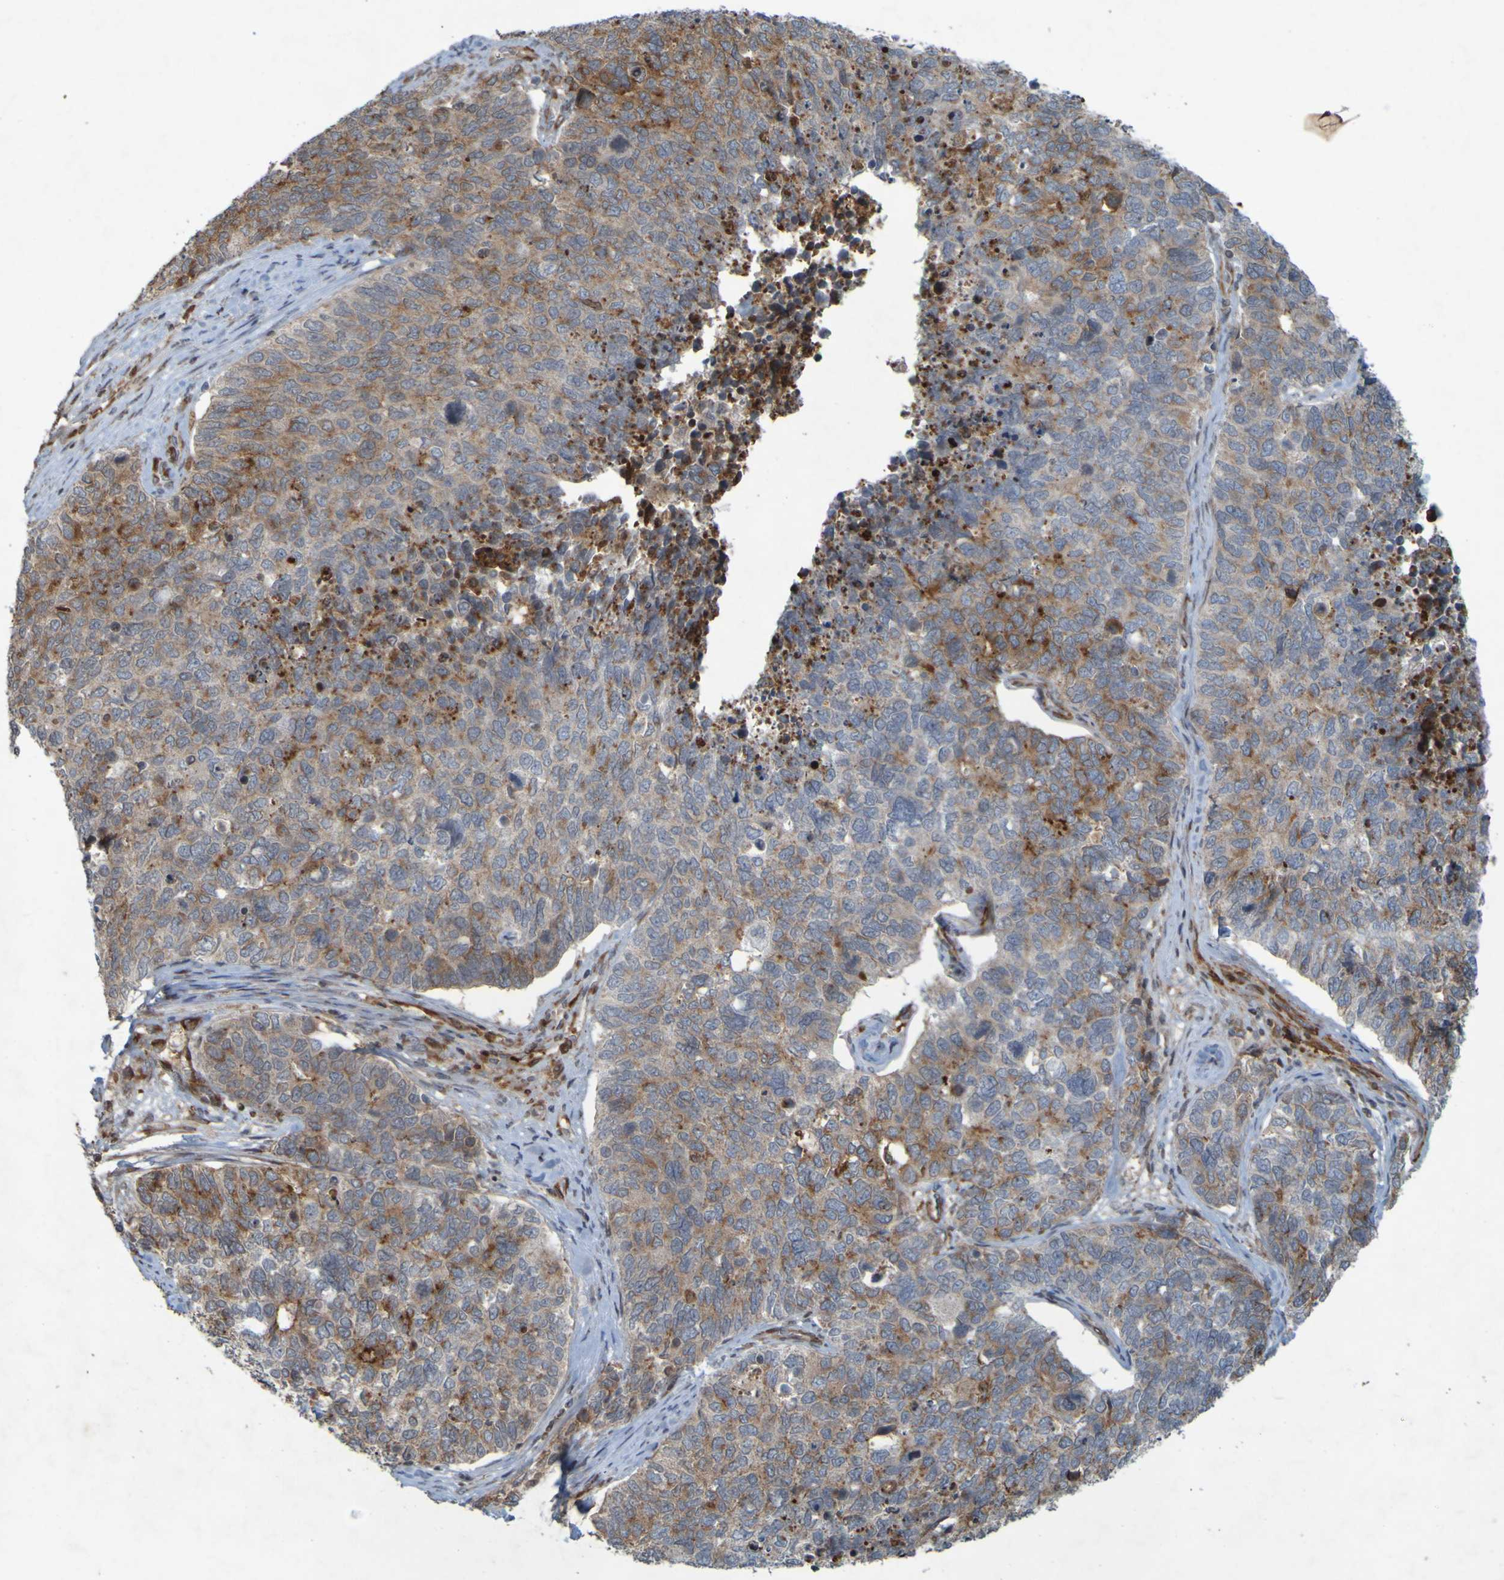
{"staining": {"intensity": "moderate", "quantity": "25%-75%", "location": "cytoplasmic/membranous"}, "tissue": "cervical cancer", "cell_type": "Tumor cells", "image_type": "cancer", "snomed": [{"axis": "morphology", "description": "Squamous cell carcinoma, NOS"}, {"axis": "topography", "description": "Cervix"}], "caption": "The immunohistochemical stain labels moderate cytoplasmic/membranous positivity in tumor cells of cervical cancer (squamous cell carcinoma) tissue. (Stains: DAB (3,3'-diaminobenzidine) in brown, nuclei in blue, Microscopy: brightfield microscopy at high magnification).", "gene": "GUCY1A1", "patient": {"sex": "female", "age": 63}}